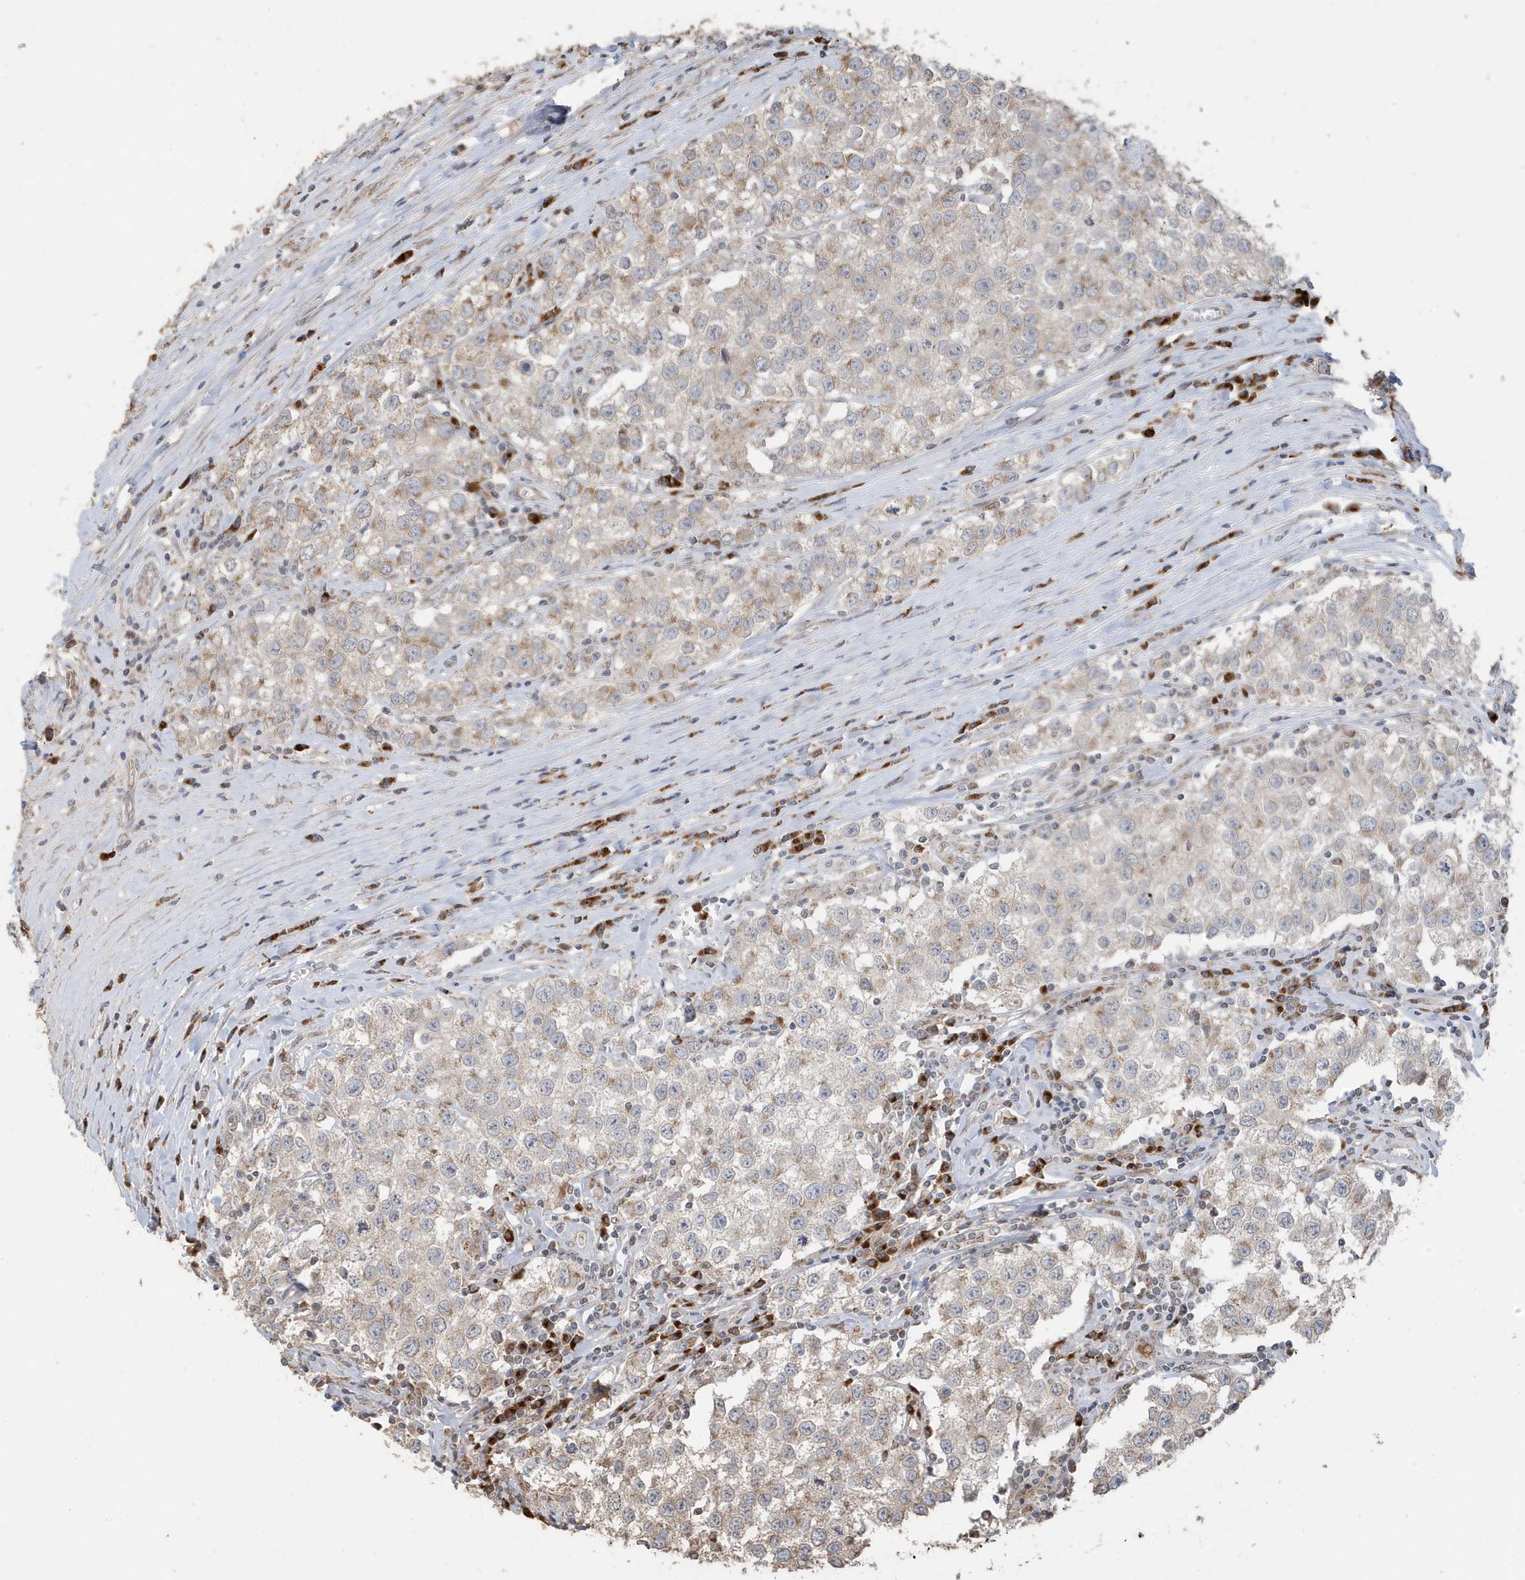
{"staining": {"intensity": "weak", "quantity": "<25%", "location": "cytoplasmic/membranous"}, "tissue": "testis cancer", "cell_type": "Tumor cells", "image_type": "cancer", "snomed": [{"axis": "morphology", "description": "Seminoma, NOS"}, {"axis": "morphology", "description": "Carcinoma, Embryonal, NOS"}, {"axis": "topography", "description": "Testis"}], "caption": "Testis cancer (seminoma) stained for a protein using IHC reveals no positivity tumor cells.", "gene": "RER1", "patient": {"sex": "male", "age": 43}}